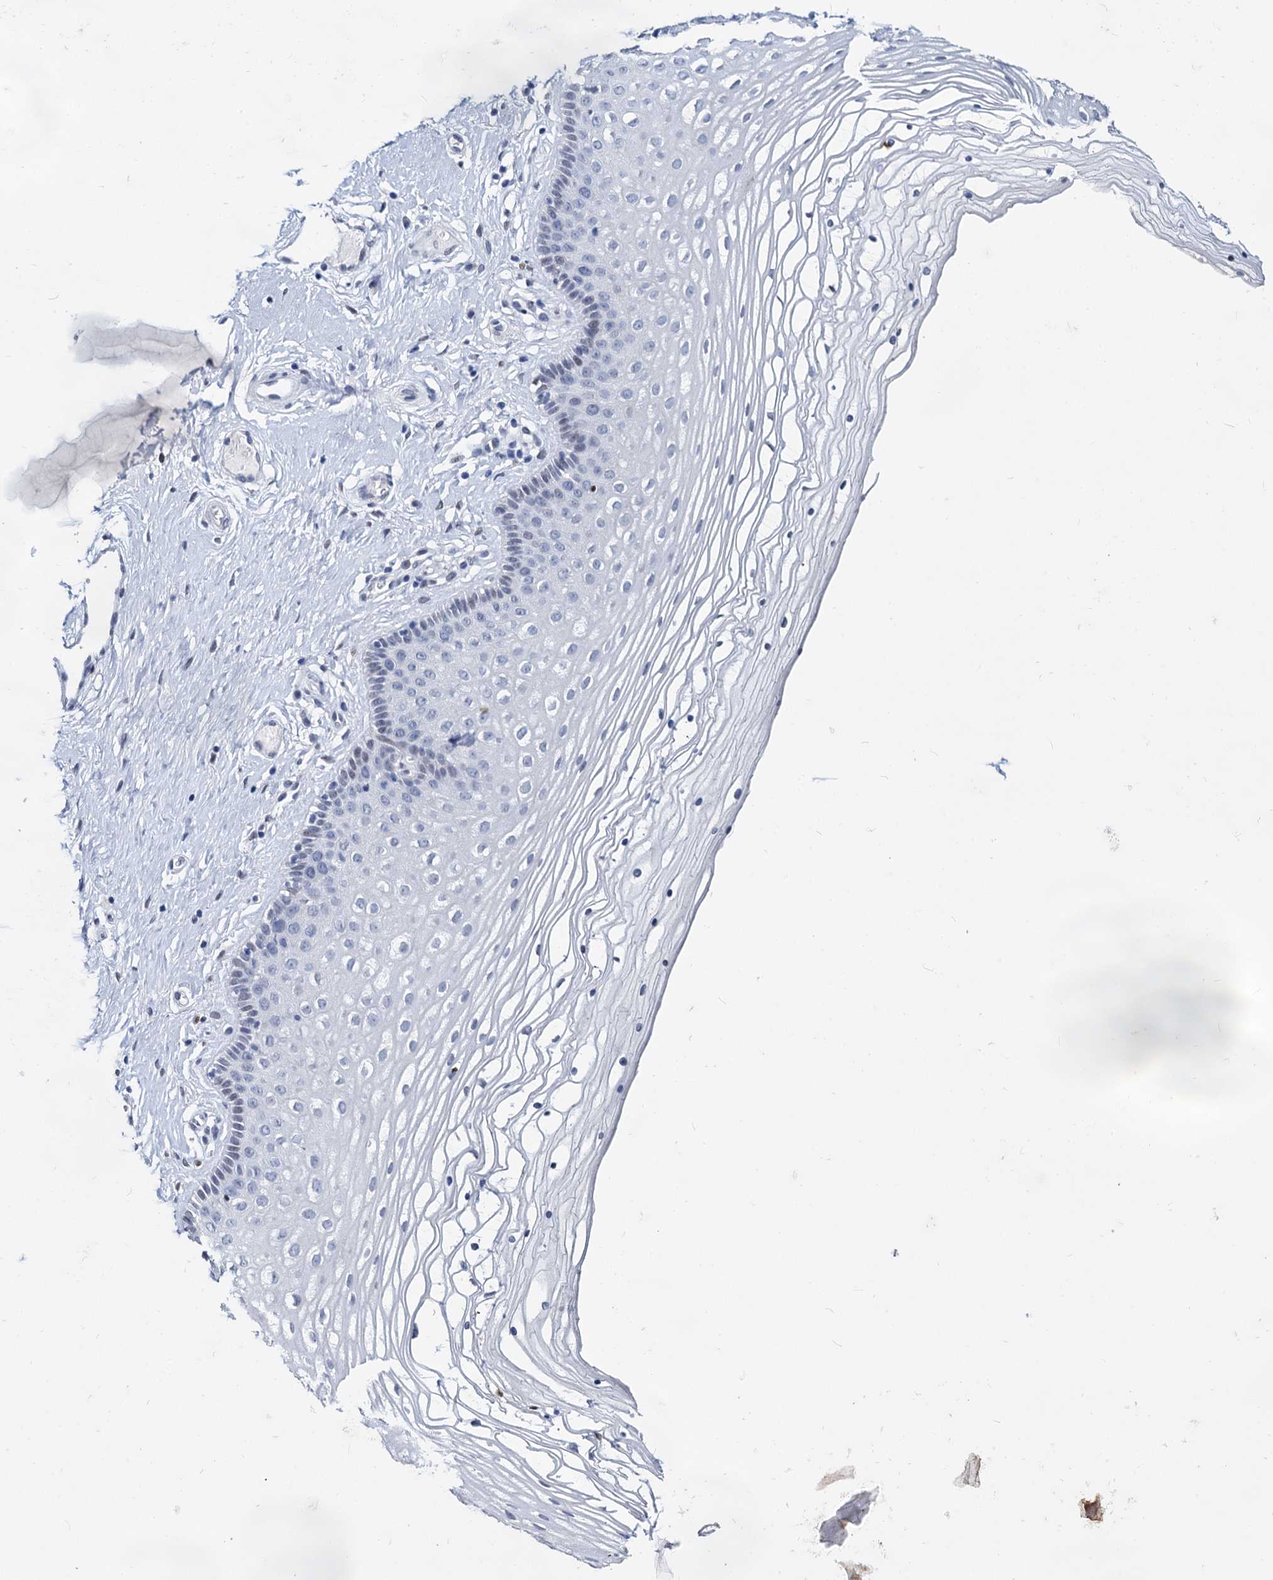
{"staining": {"intensity": "negative", "quantity": "none", "location": "none"}, "tissue": "vagina", "cell_type": "Squamous epithelial cells", "image_type": "normal", "snomed": [{"axis": "morphology", "description": "Normal tissue, NOS"}, {"axis": "topography", "description": "Vagina"}], "caption": "Photomicrograph shows no protein positivity in squamous epithelial cells of normal vagina.", "gene": "MAGEA4", "patient": {"sex": "female", "age": 46}}